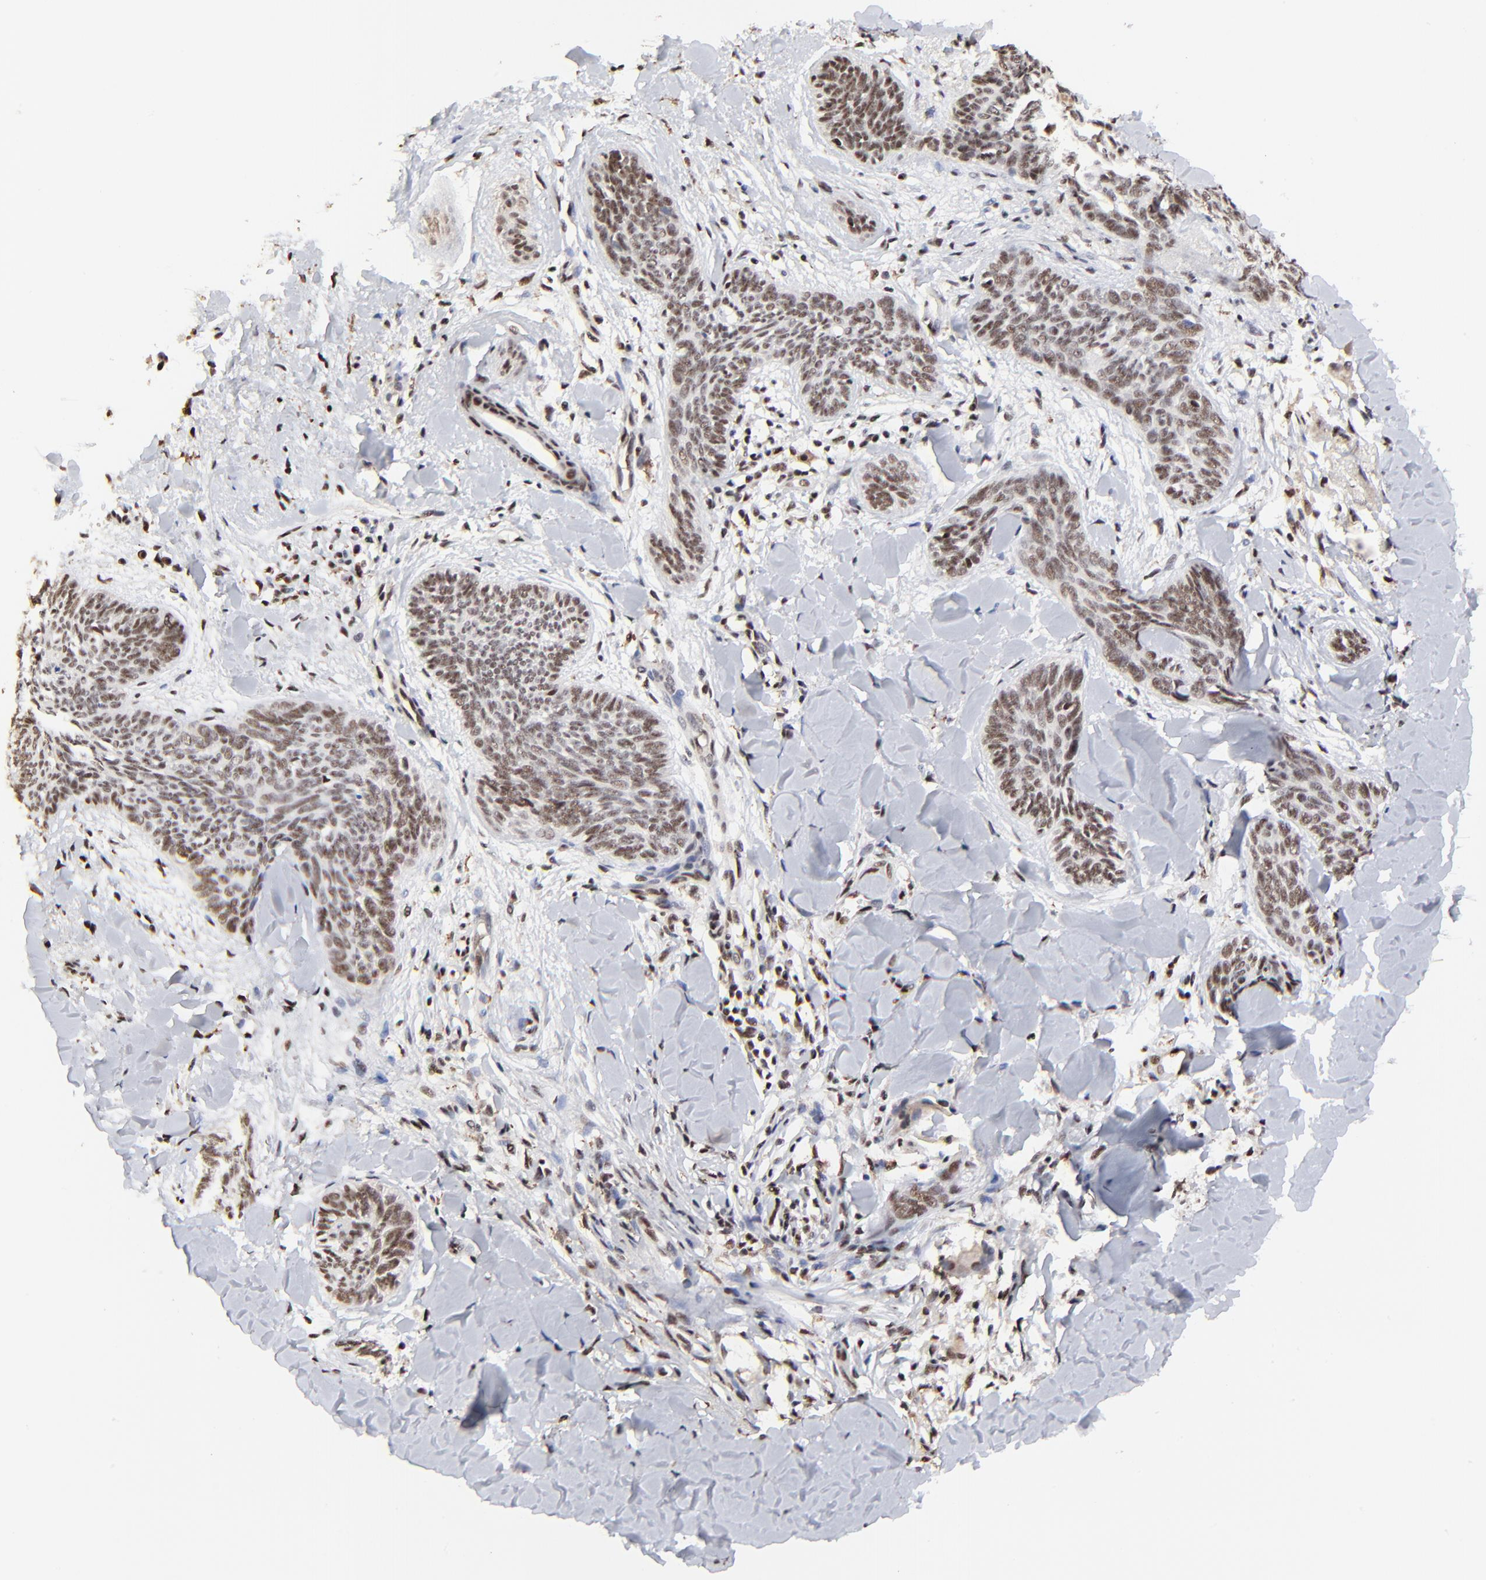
{"staining": {"intensity": "moderate", "quantity": ">75%", "location": "nuclear"}, "tissue": "skin cancer", "cell_type": "Tumor cells", "image_type": "cancer", "snomed": [{"axis": "morphology", "description": "Basal cell carcinoma"}, {"axis": "topography", "description": "Skin"}], "caption": "Skin basal cell carcinoma stained with immunohistochemistry demonstrates moderate nuclear positivity in approximately >75% of tumor cells. The staining was performed using DAB (3,3'-diaminobenzidine), with brown indicating positive protein expression. Nuclei are stained blue with hematoxylin.", "gene": "RBM22", "patient": {"sex": "female", "age": 81}}